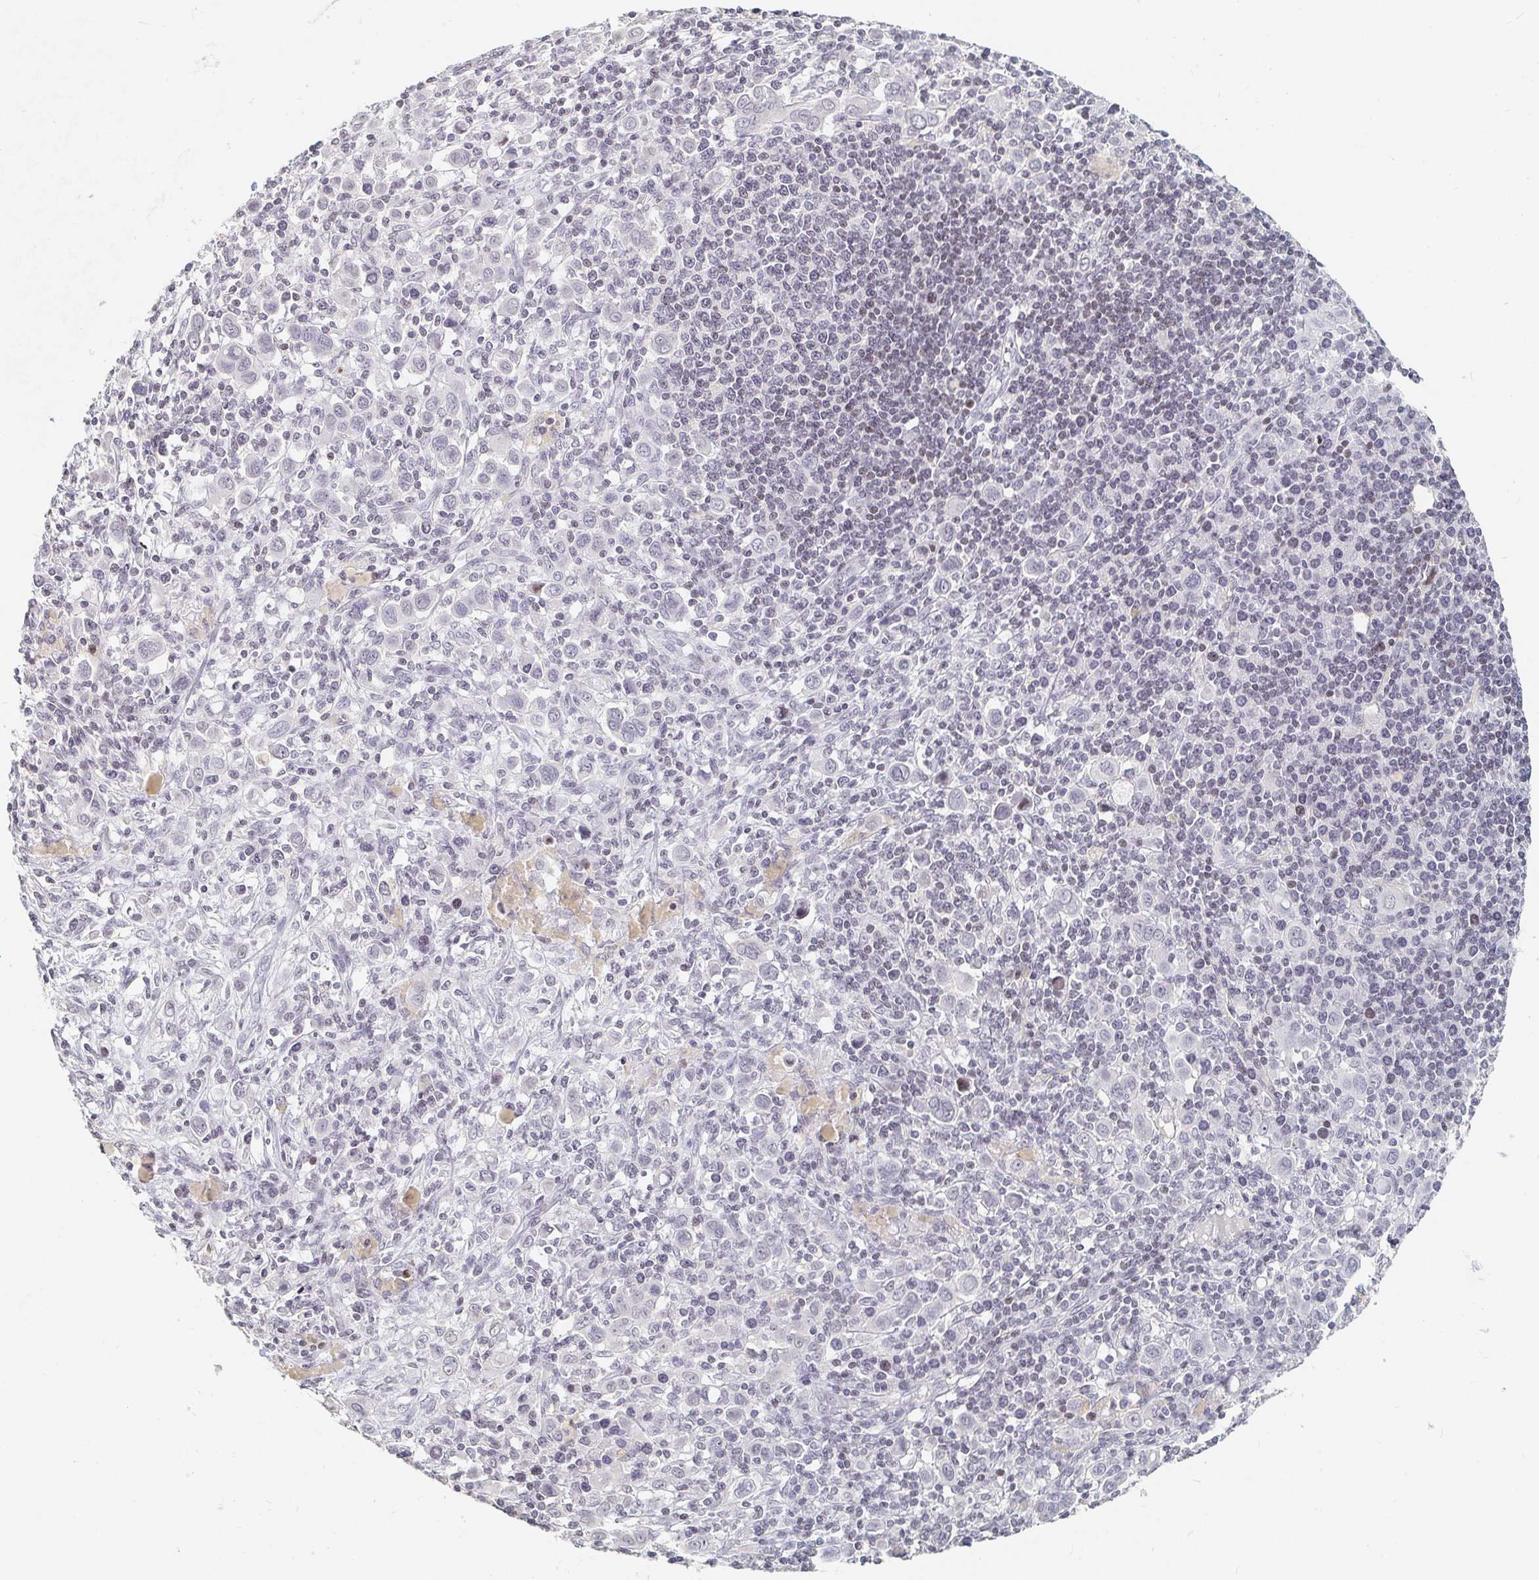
{"staining": {"intensity": "negative", "quantity": "none", "location": "none"}, "tissue": "stomach cancer", "cell_type": "Tumor cells", "image_type": "cancer", "snomed": [{"axis": "morphology", "description": "Adenocarcinoma, NOS"}, {"axis": "topography", "description": "Stomach, upper"}], "caption": "High magnification brightfield microscopy of stomach adenocarcinoma stained with DAB (brown) and counterstained with hematoxylin (blue): tumor cells show no significant positivity. (DAB (3,3'-diaminobenzidine) immunohistochemistry, high magnification).", "gene": "NME9", "patient": {"sex": "male", "age": 75}}